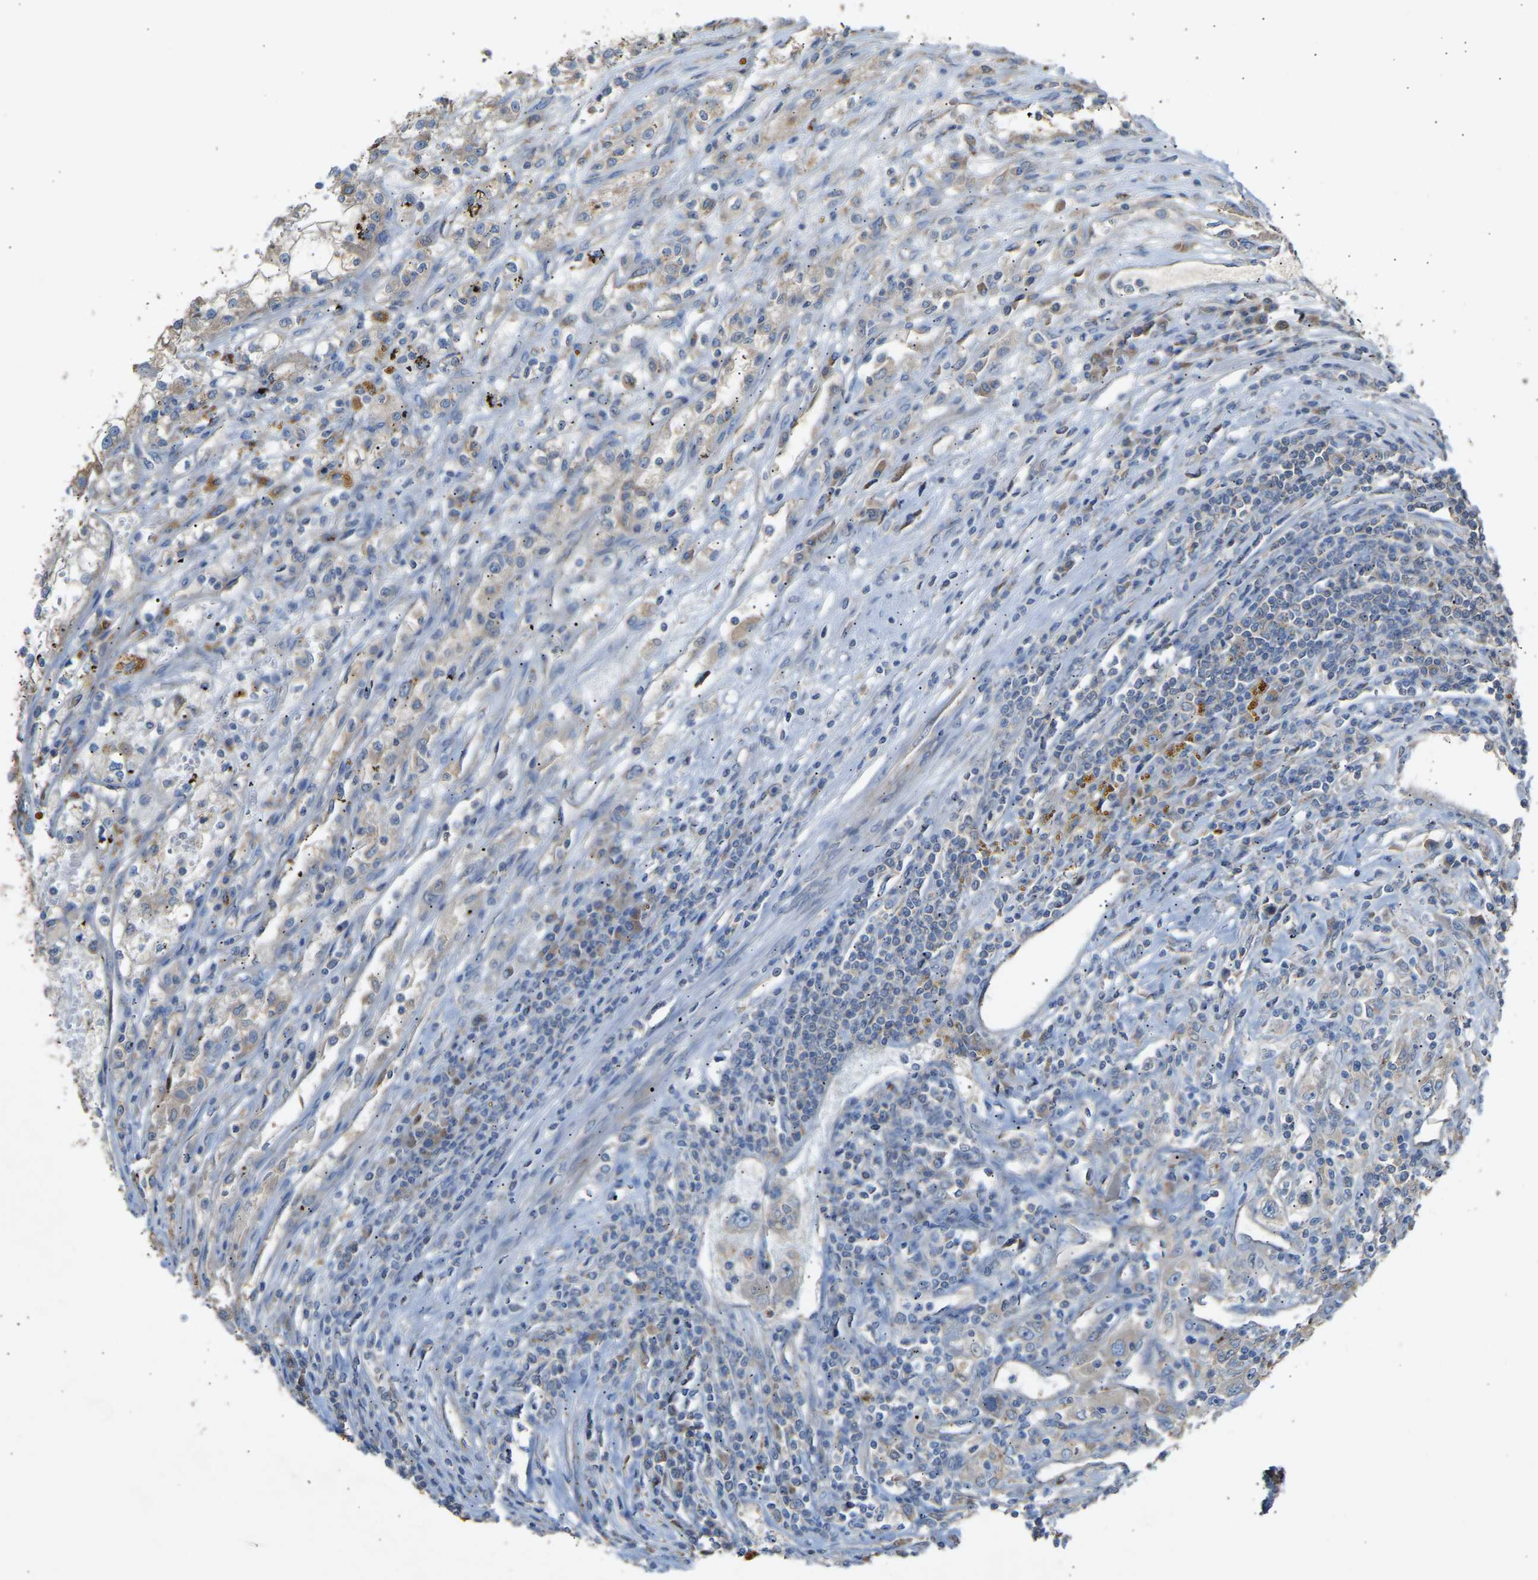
{"staining": {"intensity": "negative", "quantity": "none", "location": "none"}, "tissue": "renal cancer", "cell_type": "Tumor cells", "image_type": "cancer", "snomed": [{"axis": "morphology", "description": "Adenocarcinoma, NOS"}, {"axis": "topography", "description": "Kidney"}], "caption": "The IHC photomicrograph has no significant expression in tumor cells of renal cancer (adenocarcinoma) tissue. The staining was performed using DAB to visualize the protein expression in brown, while the nuclei were stained in blue with hematoxylin (Magnification: 20x).", "gene": "RGP1", "patient": {"sex": "female", "age": 52}}